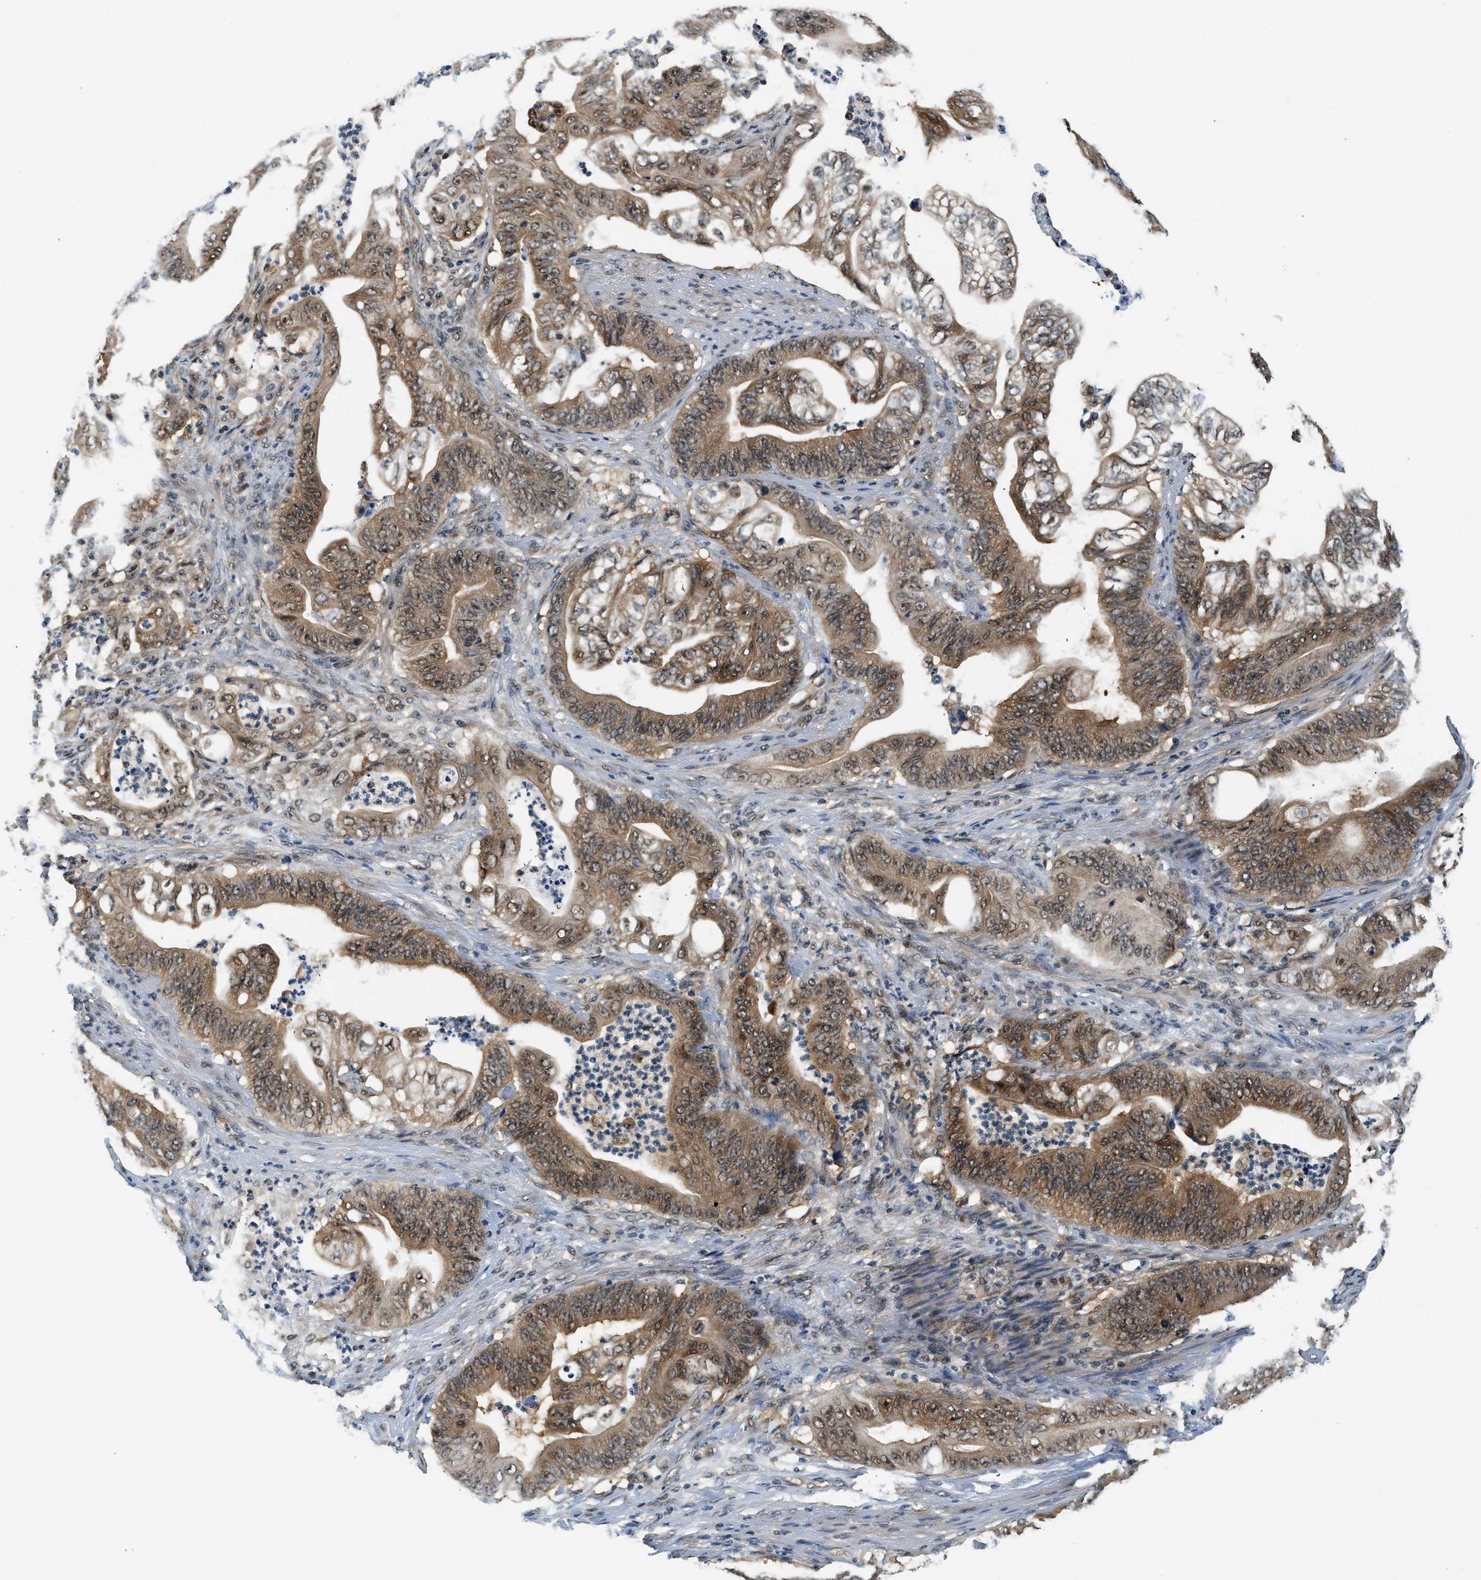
{"staining": {"intensity": "moderate", "quantity": ">75%", "location": "cytoplasmic/membranous,nuclear"}, "tissue": "stomach cancer", "cell_type": "Tumor cells", "image_type": "cancer", "snomed": [{"axis": "morphology", "description": "Adenocarcinoma, NOS"}, {"axis": "topography", "description": "Stomach"}], "caption": "Stomach cancer stained for a protein exhibits moderate cytoplasmic/membranous and nuclear positivity in tumor cells. The staining was performed using DAB (3,3'-diaminobenzidine), with brown indicating positive protein expression. Nuclei are stained blue with hematoxylin.", "gene": "PSMD3", "patient": {"sex": "female", "age": 73}}